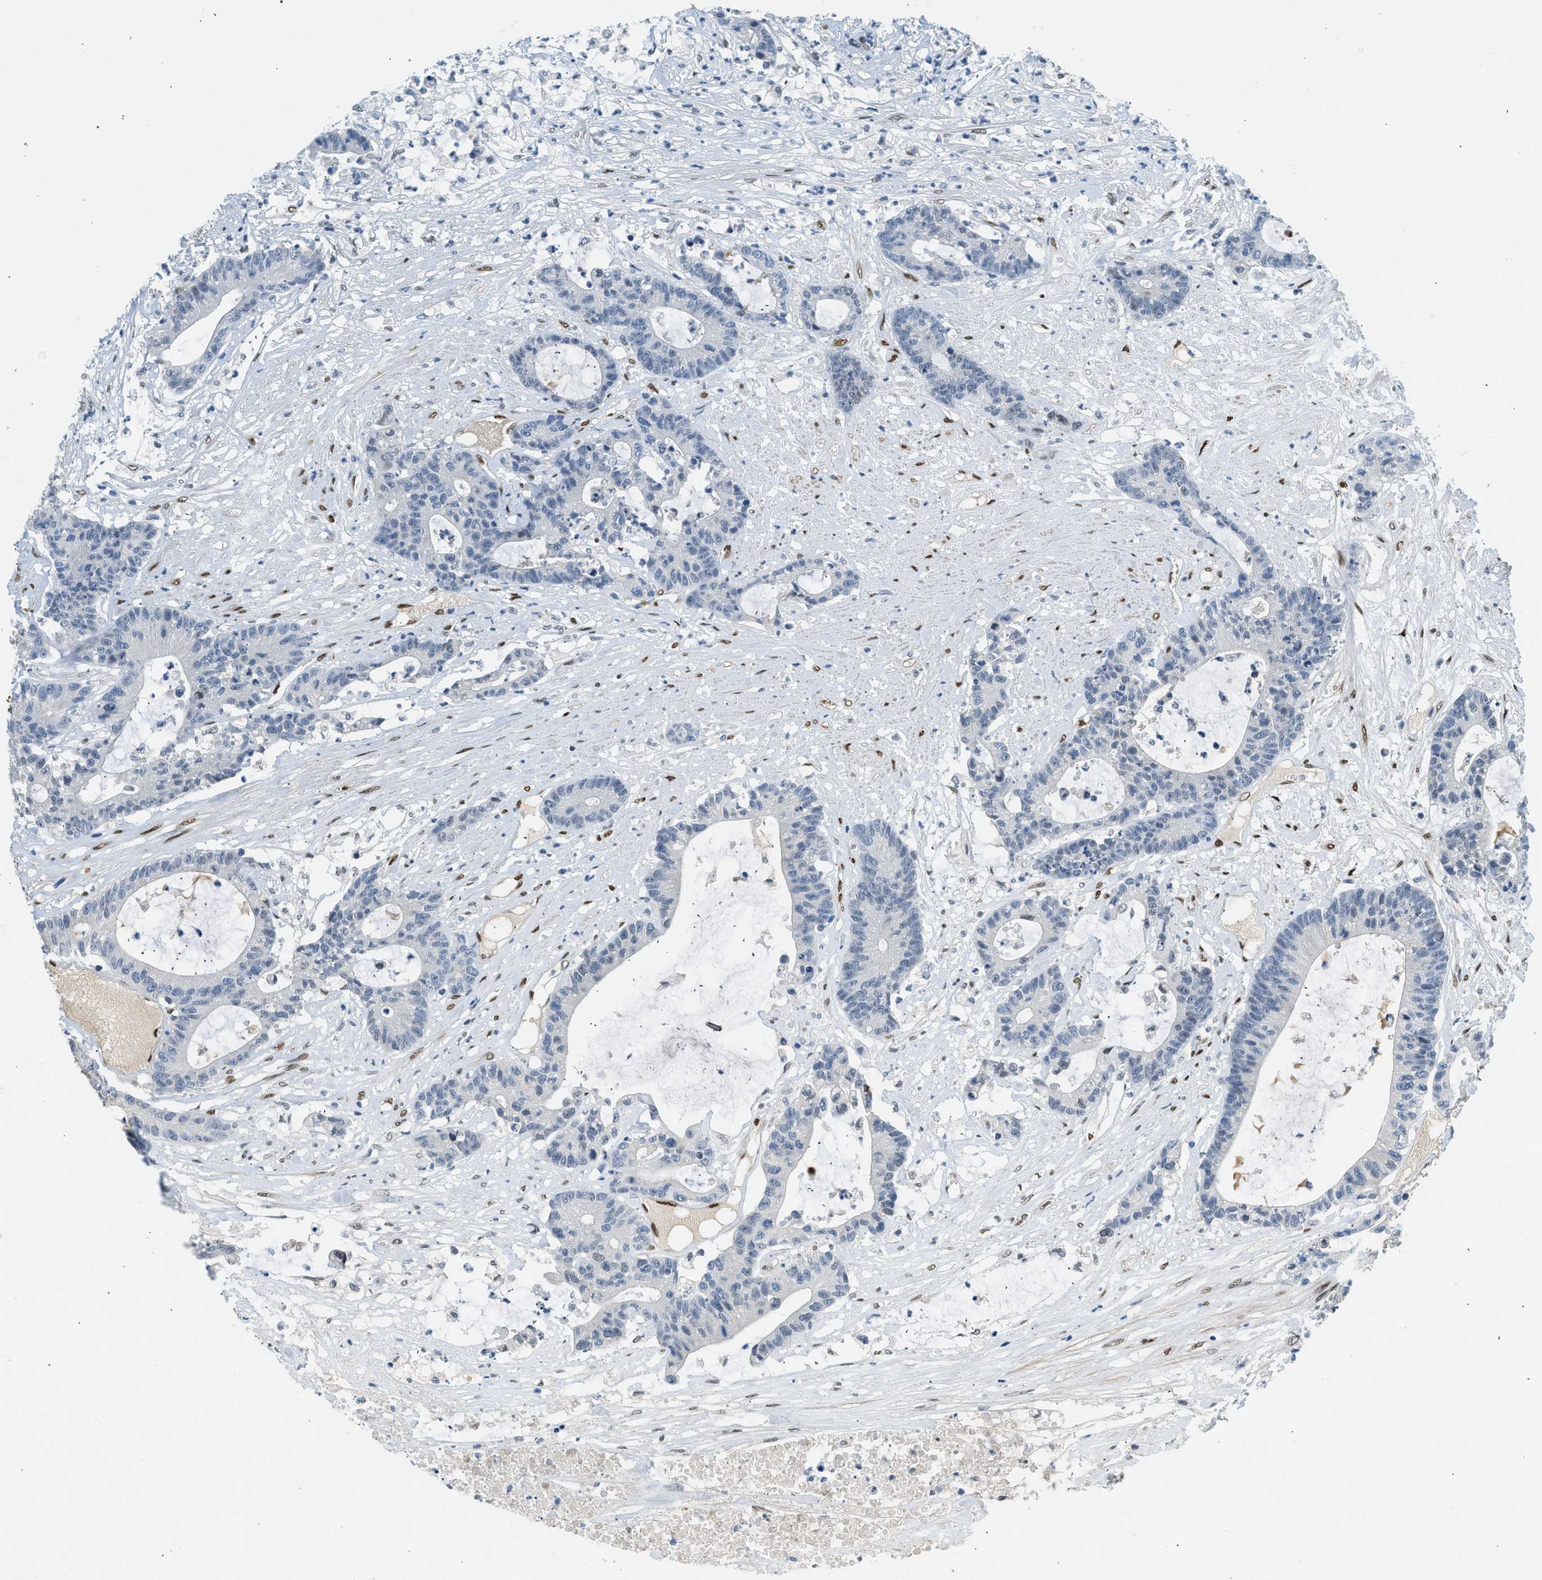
{"staining": {"intensity": "negative", "quantity": "none", "location": "none"}, "tissue": "colorectal cancer", "cell_type": "Tumor cells", "image_type": "cancer", "snomed": [{"axis": "morphology", "description": "Adenocarcinoma, NOS"}, {"axis": "topography", "description": "Colon"}], "caption": "Adenocarcinoma (colorectal) was stained to show a protein in brown. There is no significant positivity in tumor cells.", "gene": "ZBTB20", "patient": {"sex": "female", "age": 84}}